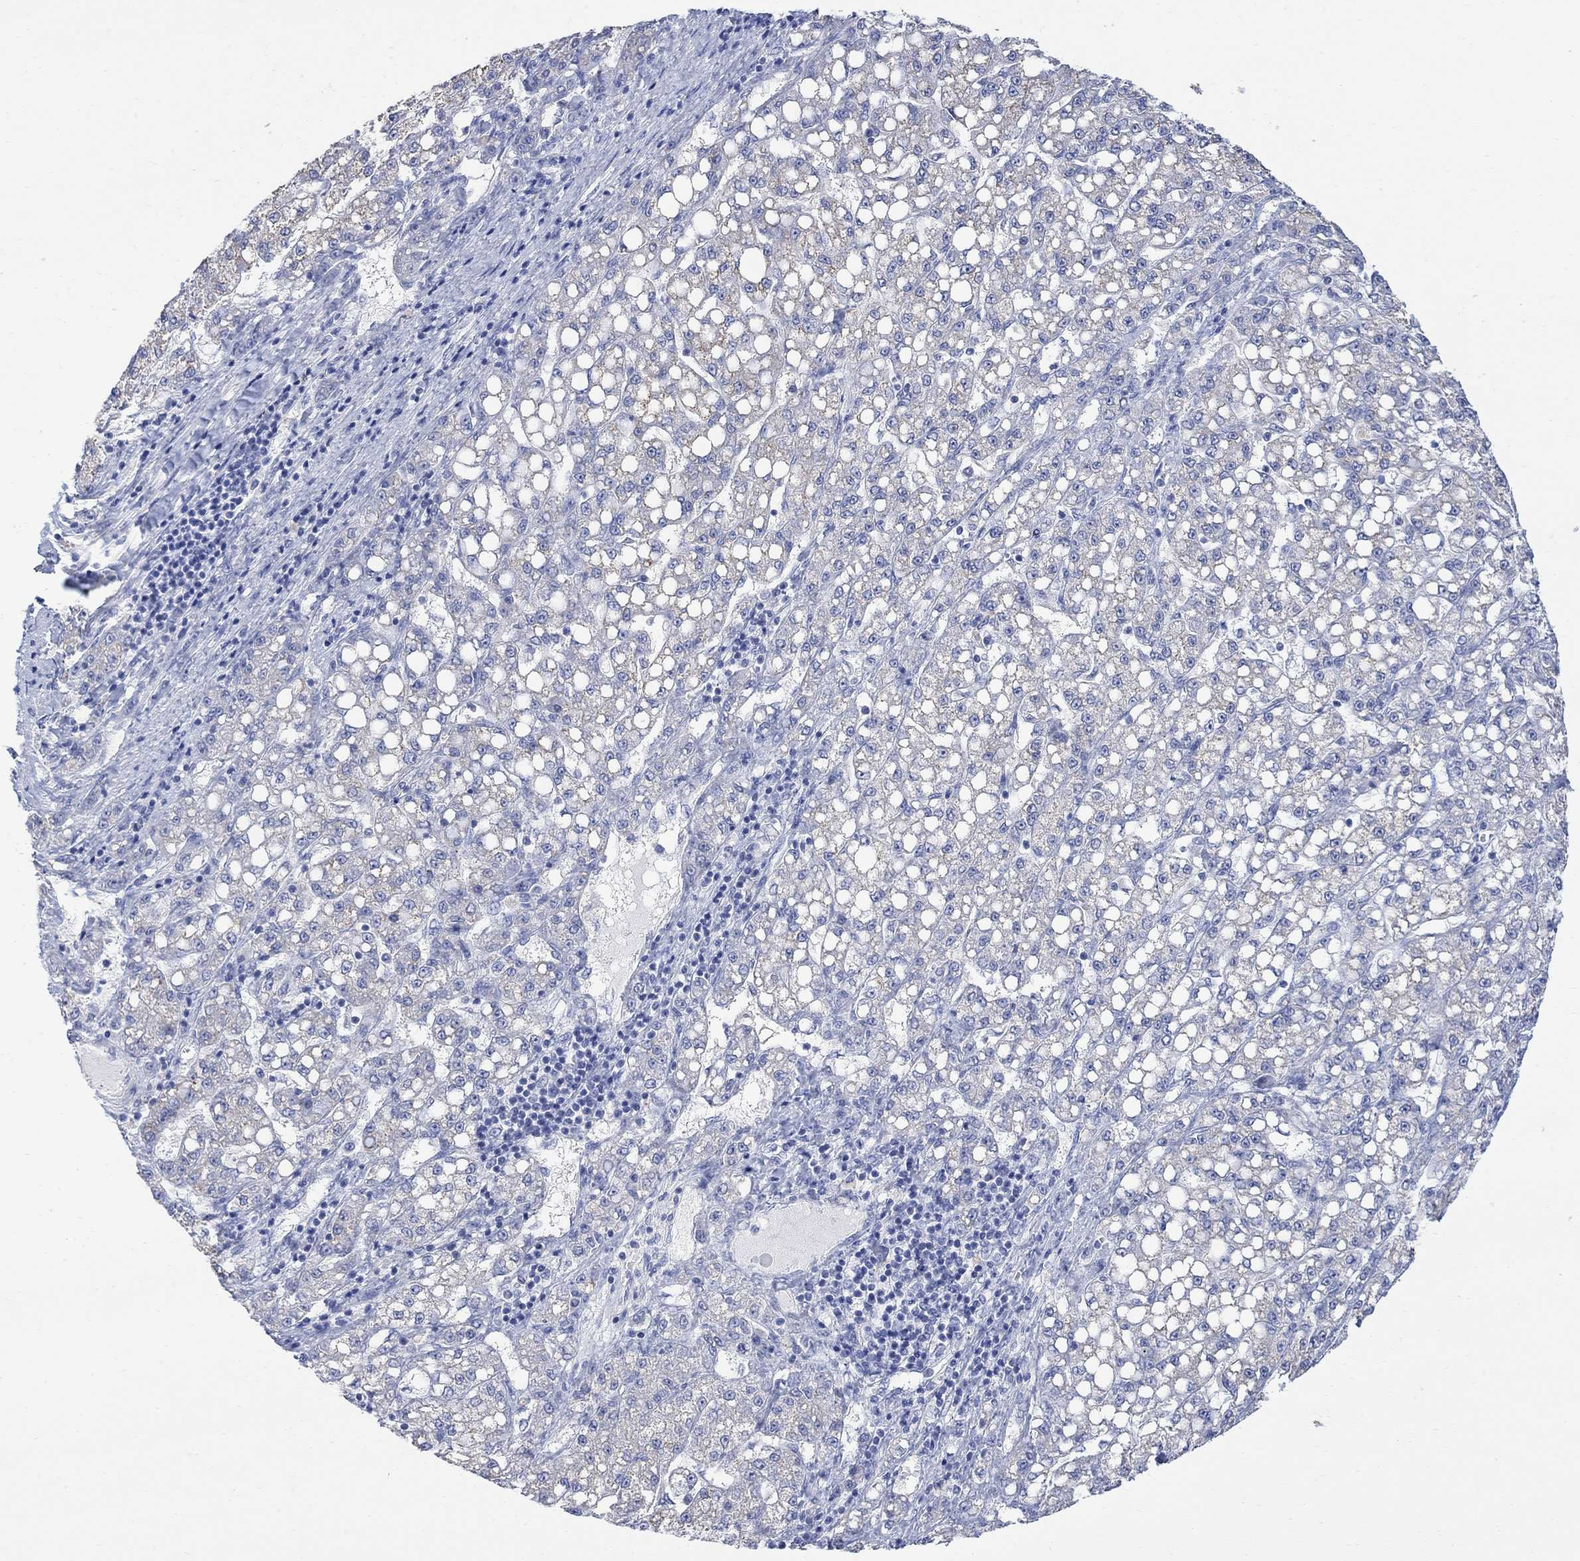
{"staining": {"intensity": "weak", "quantity": "<25%", "location": "cytoplasmic/membranous"}, "tissue": "liver cancer", "cell_type": "Tumor cells", "image_type": "cancer", "snomed": [{"axis": "morphology", "description": "Carcinoma, Hepatocellular, NOS"}, {"axis": "topography", "description": "Liver"}], "caption": "The immunohistochemistry (IHC) histopathology image has no significant positivity in tumor cells of hepatocellular carcinoma (liver) tissue.", "gene": "FBP2", "patient": {"sex": "female", "age": 65}}